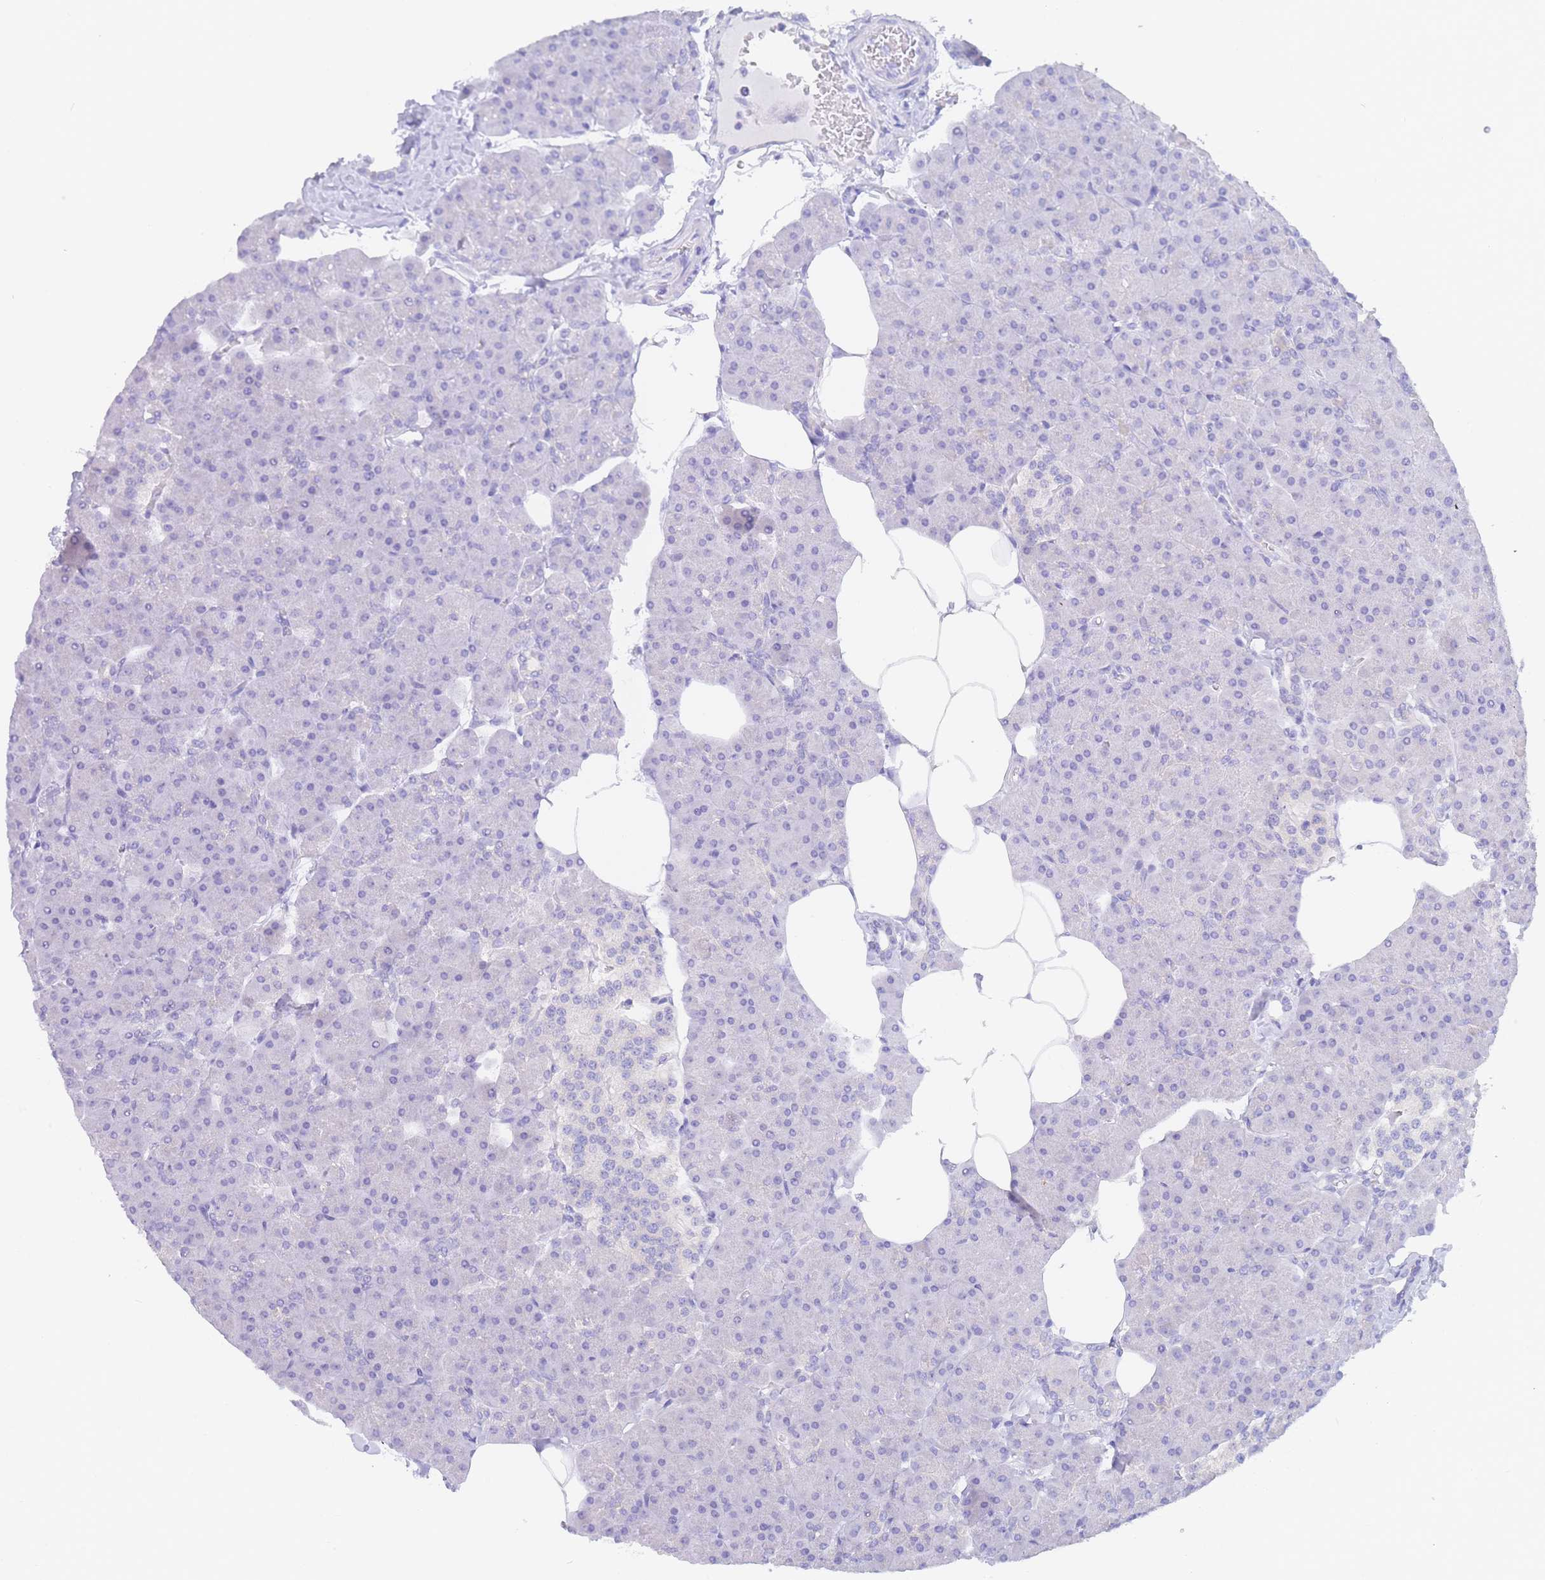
{"staining": {"intensity": "negative", "quantity": "none", "location": "none"}, "tissue": "pancreas", "cell_type": "Exocrine glandular cells", "image_type": "normal", "snomed": [{"axis": "morphology", "description": "Normal tissue, NOS"}, {"axis": "topography", "description": "Pancreas"}], "caption": "A histopathology image of human pancreas is negative for staining in exocrine glandular cells. (DAB (3,3'-diaminobenzidine) immunohistochemistry (IHC) visualized using brightfield microscopy, high magnification).", "gene": "LZTFL1", "patient": {"sex": "male", "age": 35}}